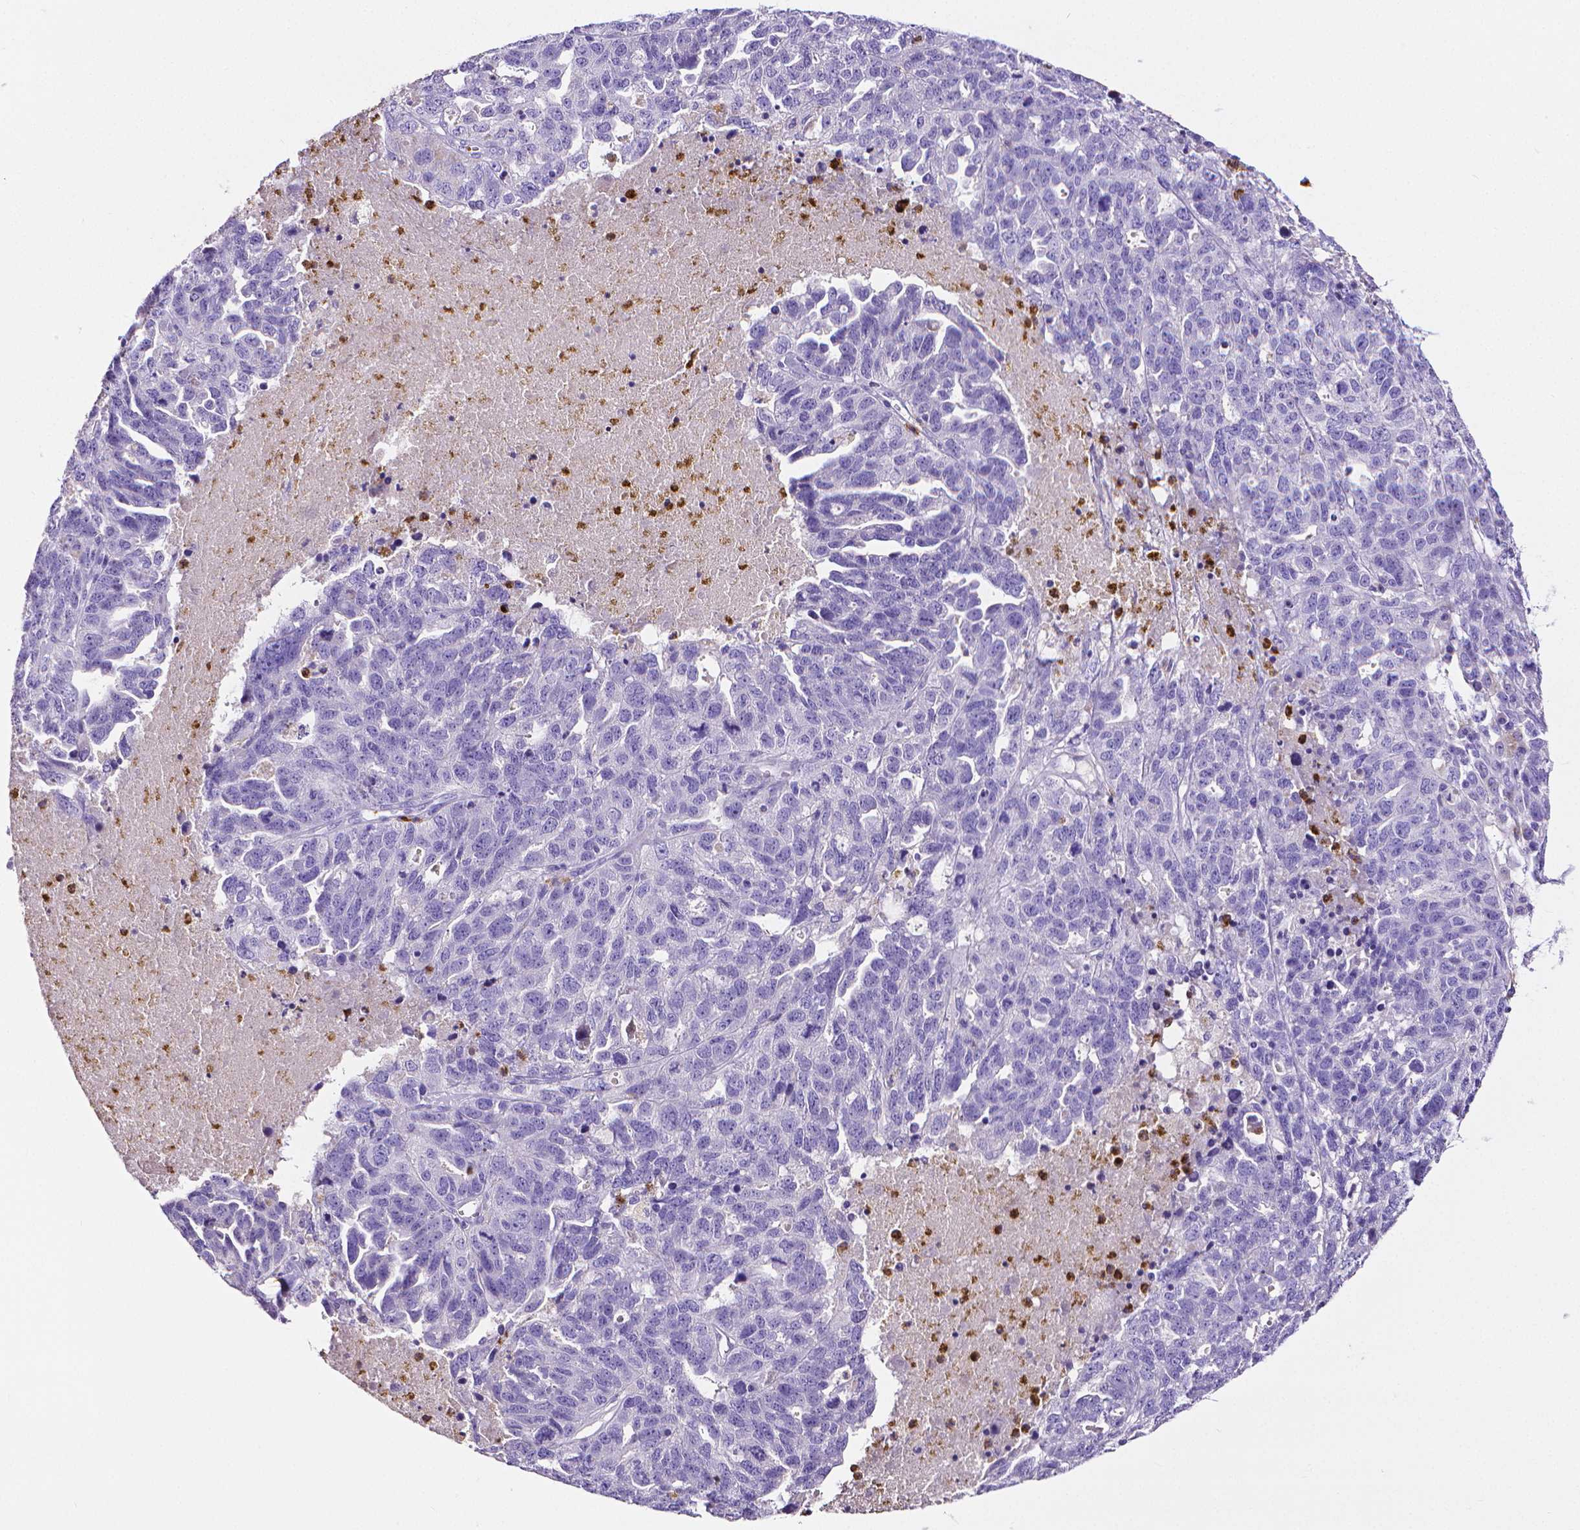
{"staining": {"intensity": "negative", "quantity": "none", "location": "none"}, "tissue": "ovarian cancer", "cell_type": "Tumor cells", "image_type": "cancer", "snomed": [{"axis": "morphology", "description": "Cystadenocarcinoma, serous, NOS"}, {"axis": "topography", "description": "Ovary"}], "caption": "Tumor cells show no significant protein expression in serous cystadenocarcinoma (ovarian).", "gene": "MMP9", "patient": {"sex": "female", "age": 71}}